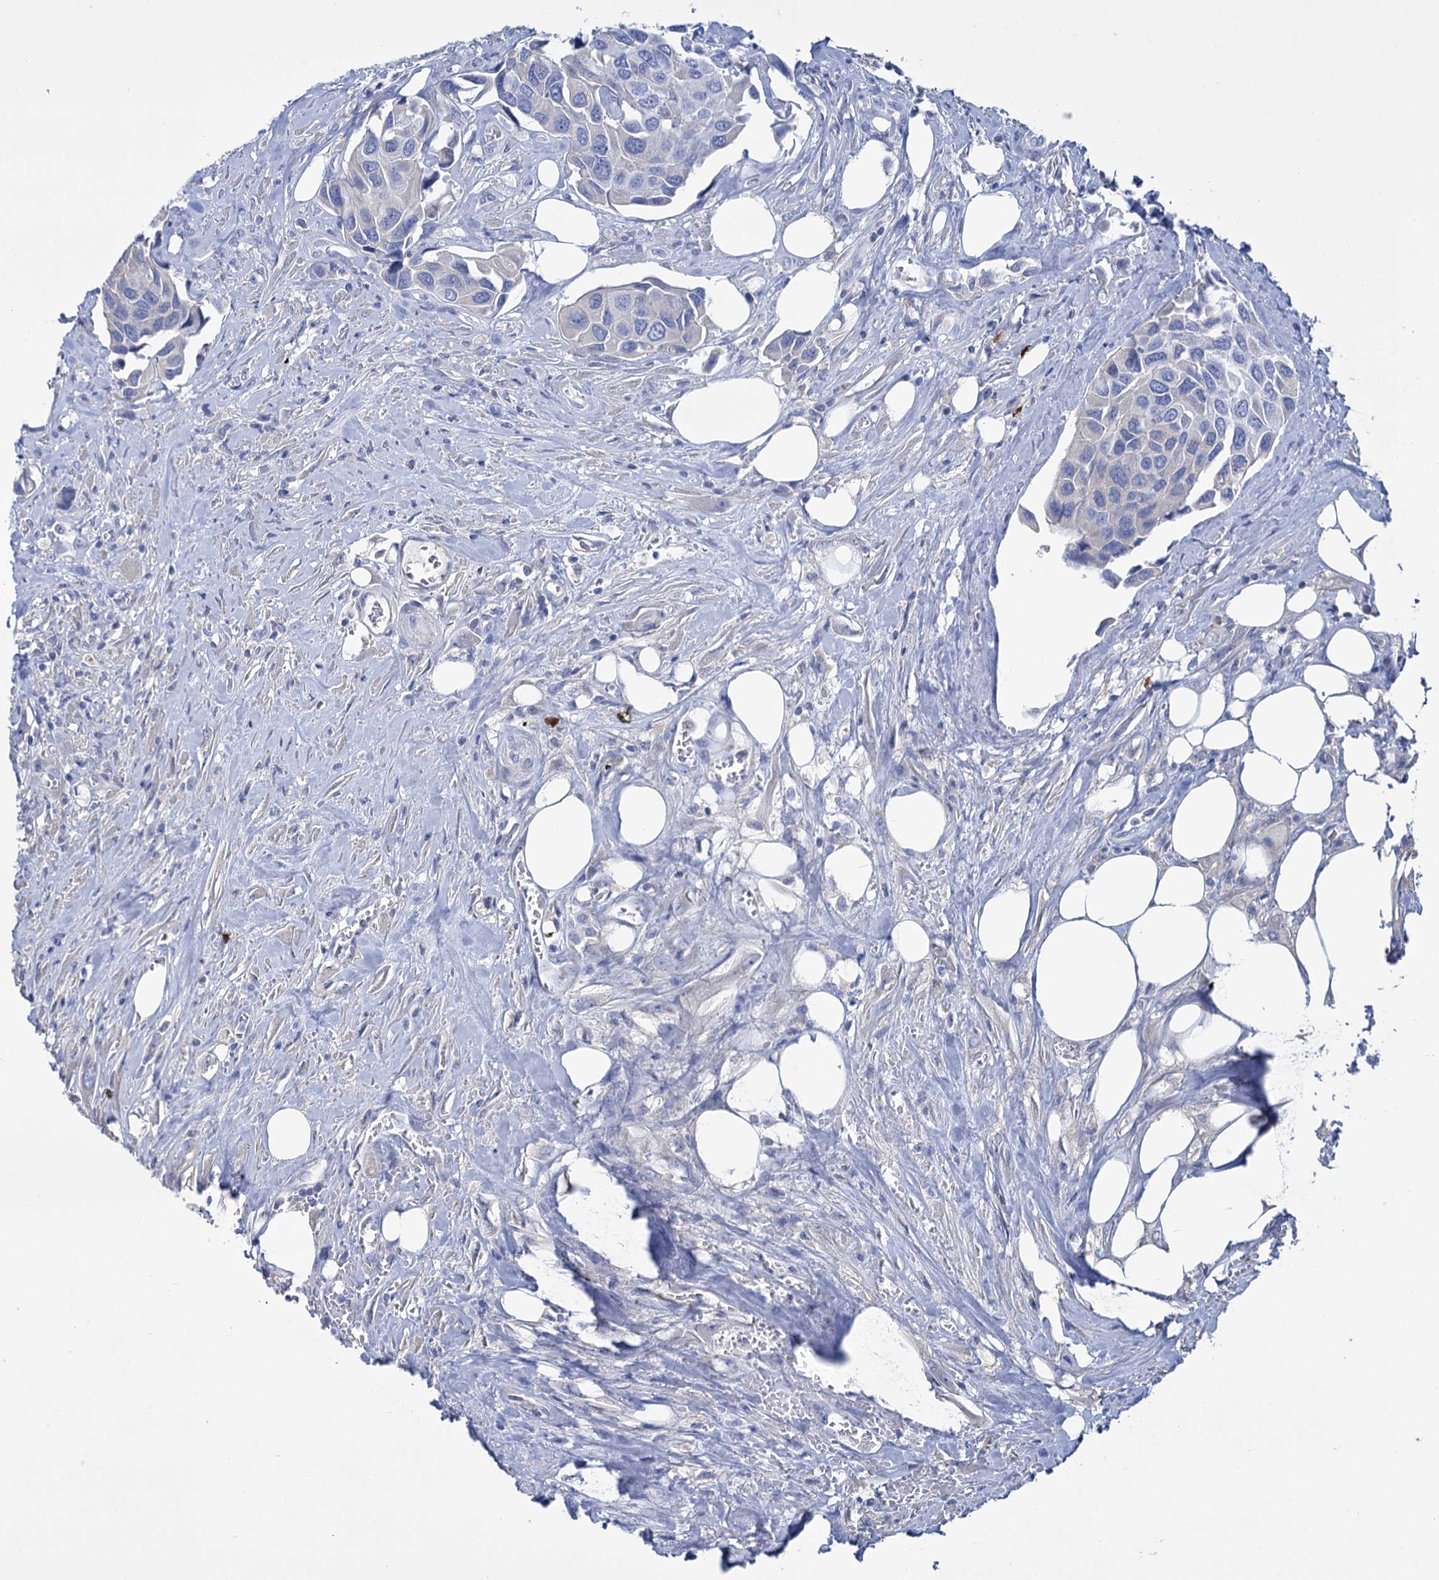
{"staining": {"intensity": "negative", "quantity": "none", "location": "none"}, "tissue": "urothelial cancer", "cell_type": "Tumor cells", "image_type": "cancer", "snomed": [{"axis": "morphology", "description": "Urothelial carcinoma, High grade"}, {"axis": "topography", "description": "Urinary bladder"}], "caption": "Human high-grade urothelial carcinoma stained for a protein using immunohistochemistry (IHC) displays no expression in tumor cells.", "gene": "FBXW12", "patient": {"sex": "male", "age": 74}}